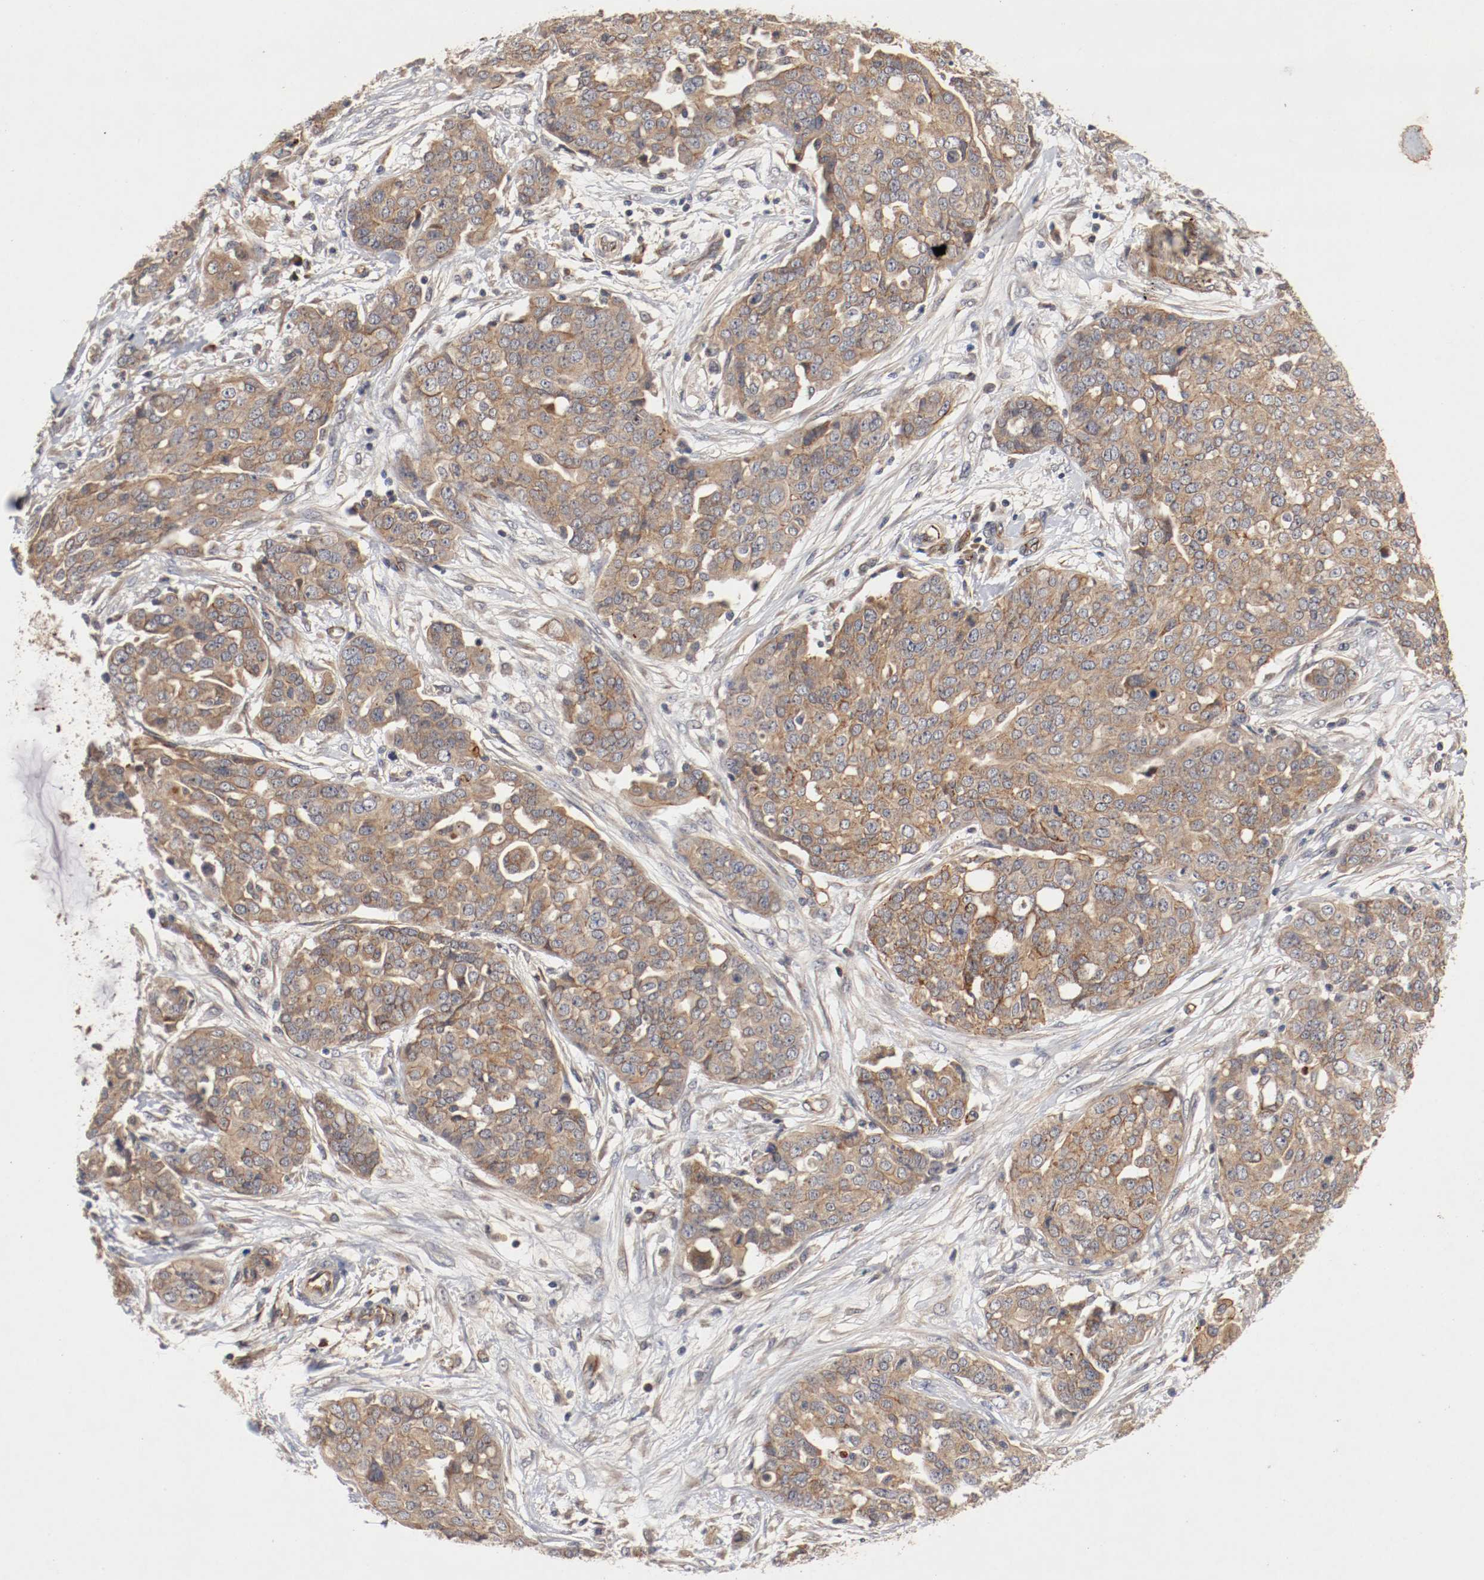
{"staining": {"intensity": "moderate", "quantity": ">75%", "location": "cytoplasmic/membranous"}, "tissue": "ovarian cancer", "cell_type": "Tumor cells", "image_type": "cancer", "snomed": [{"axis": "morphology", "description": "Cystadenocarcinoma, serous, NOS"}, {"axis": "topography", "description": "Soft tissue"}, {"axis": "topography", "description": "Ovary"}], "caption": "Protein positivity by IHC exhibits moderate cytoplasmic/membranous expression in approximately >75% of tumor cells in ovarian cancer.", "gene": "TYK2", "patient": {"sex": "female", "age": 57}}